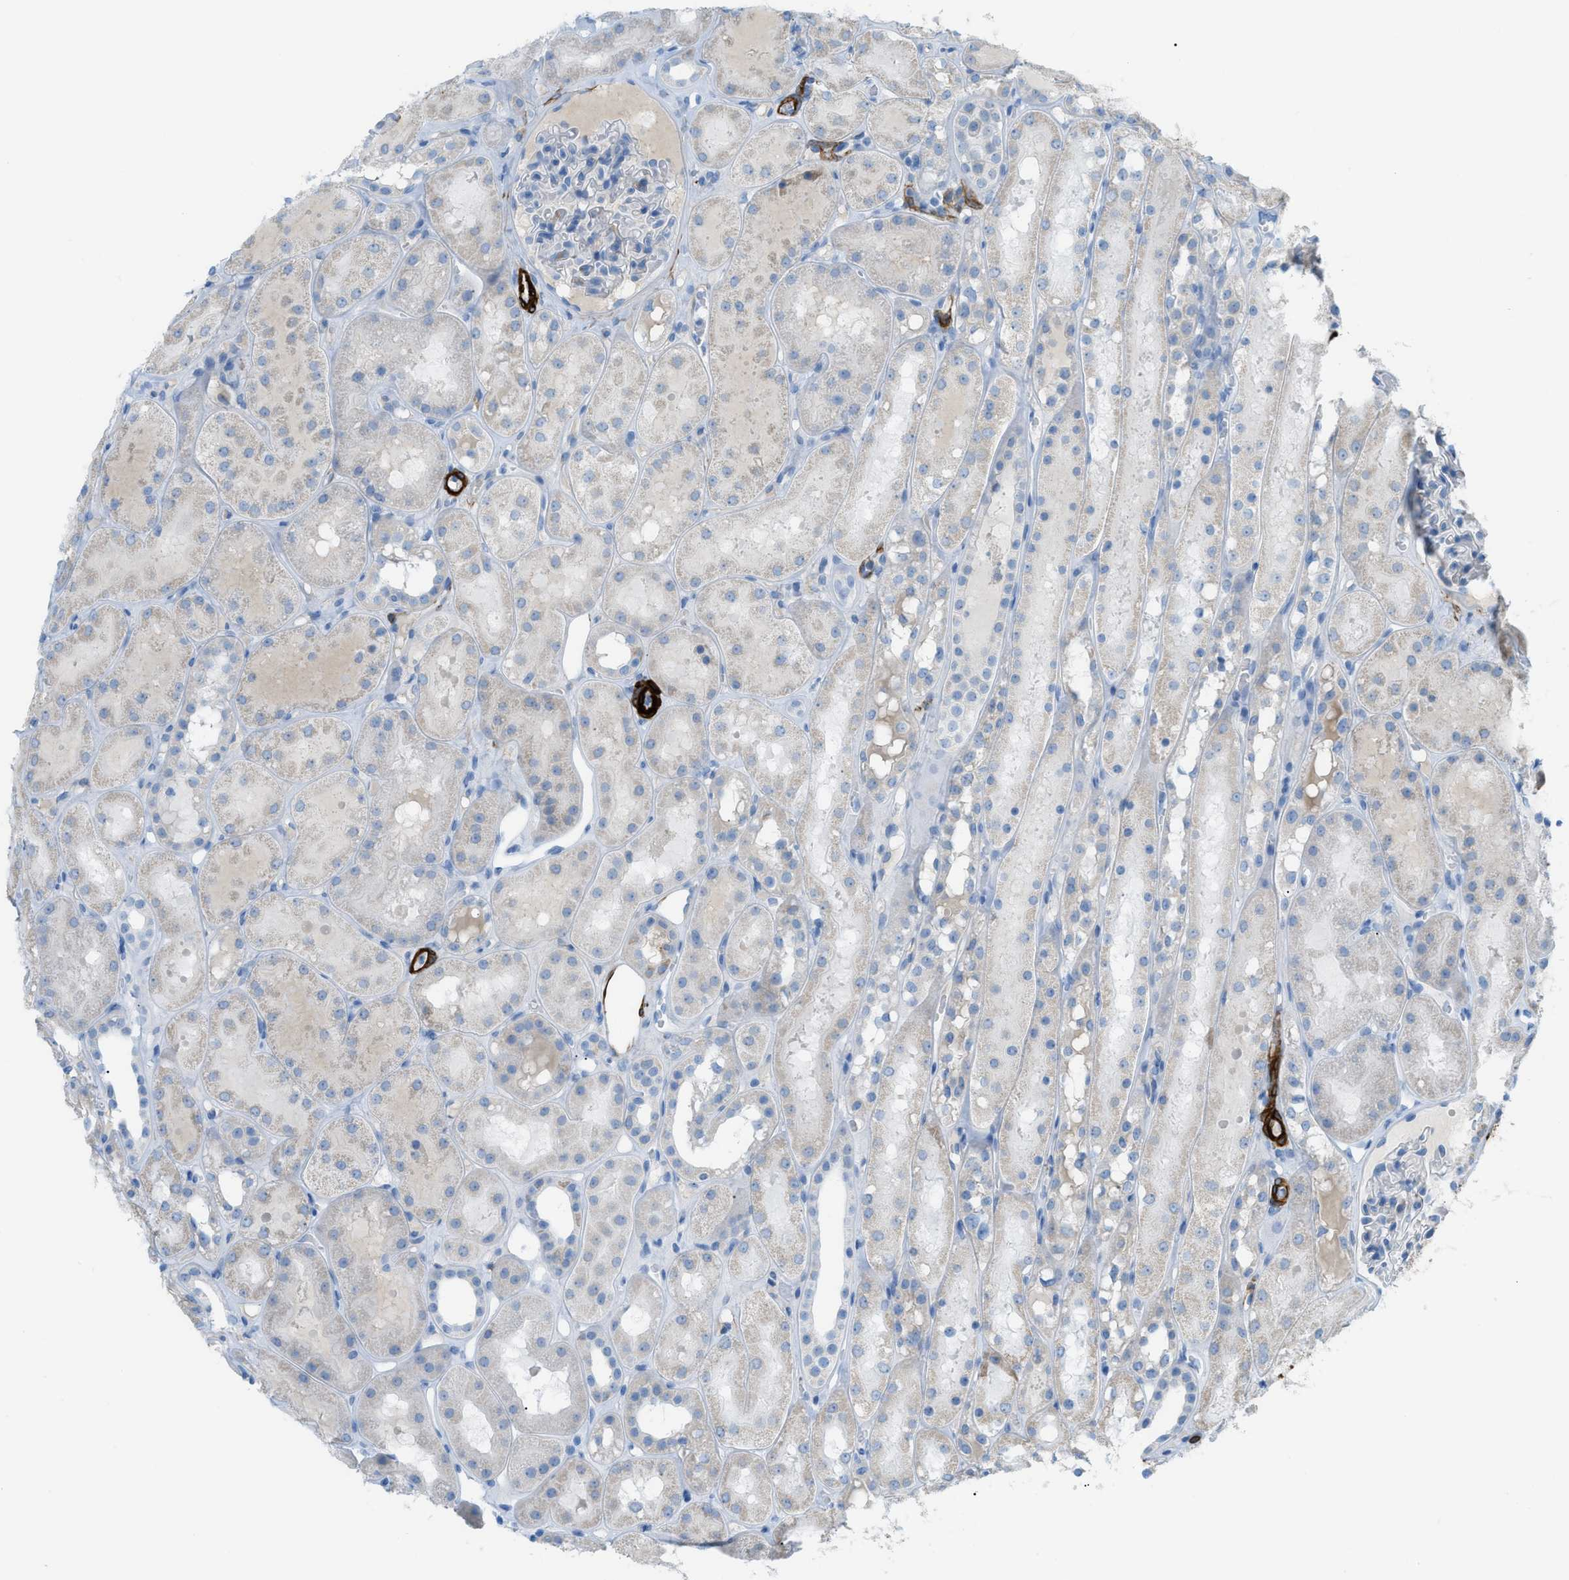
{"staining": {"intensity": "negative", "quantity": "none", "location": "none"}, "tissue": "kidney", "cell_type": "Cells in glomeruli", "image_type": "normal", "snomed": [{"axis": "morphology", "description": "Normal tissue, NOS"}, {"axis": "topography", "description": "Kidney"}, {"axis": "topography", "description": "Urinary bladder"}], "caption": "IHC histopathology image of benign human kidney stained for a protein (brown), which displays no staining in cells in glomeruli.", "gene": "MYH11", "patient": {"sex": "male", "age": 16}}